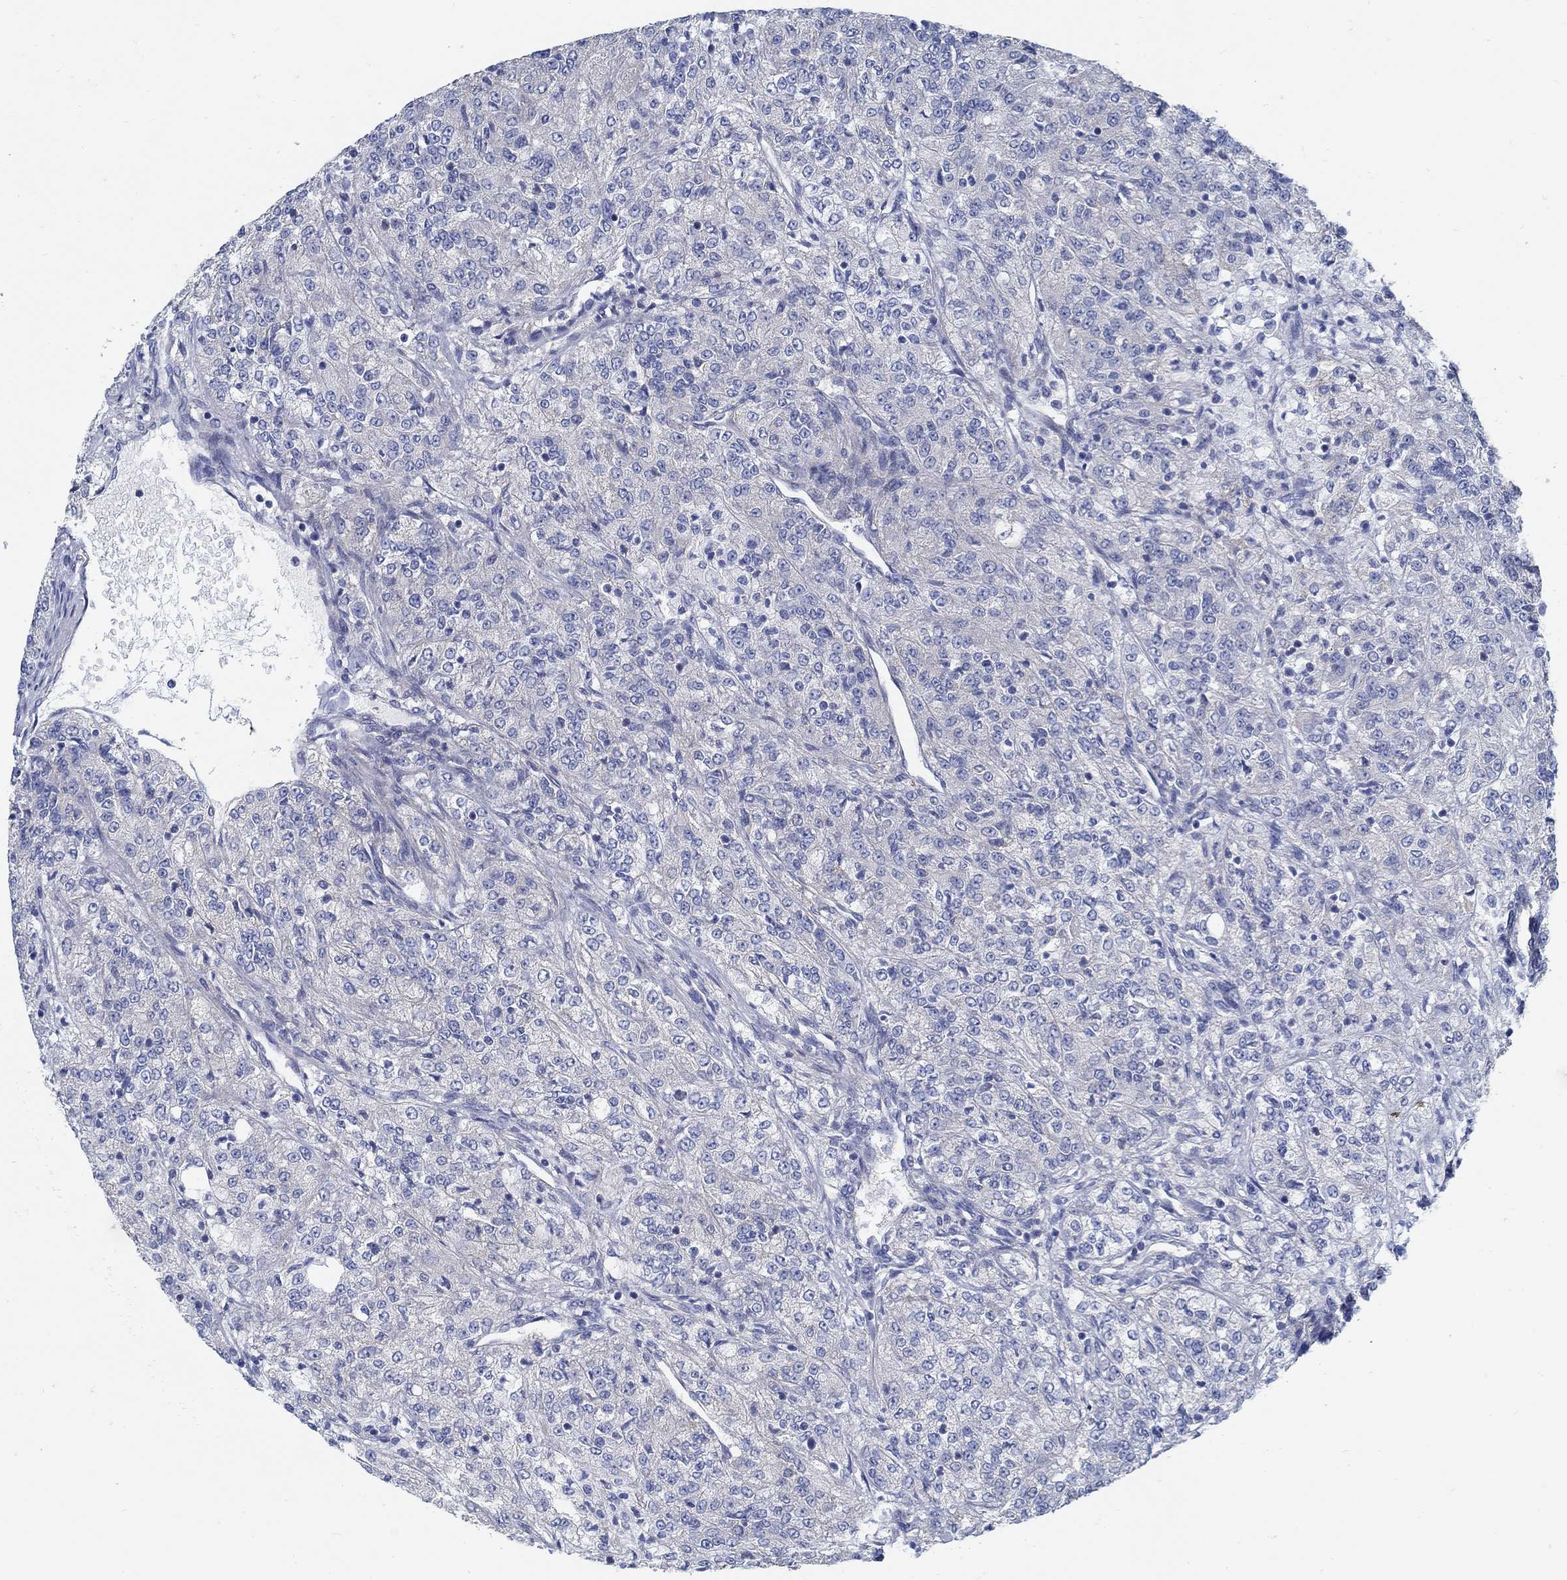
{"staining": {"intensity": "negative", "quantity": "none", "location": "none"}, "tissue": "renal cancer", "cell_type": "Tumor cells", "image_type": "cancer", "snomed": [{"axis": "morphology", "description": "Adenocarcinoma, NOS"}, {"axis": "topography", "description": "Kidney"}], "caption": "IHC micrograph of human renal adenocarcinoma stained for a protein (brown), which shows no expression in tumor cells.", "gene": "C15orf39", "patient": {"sex": "female", "age": 63}}